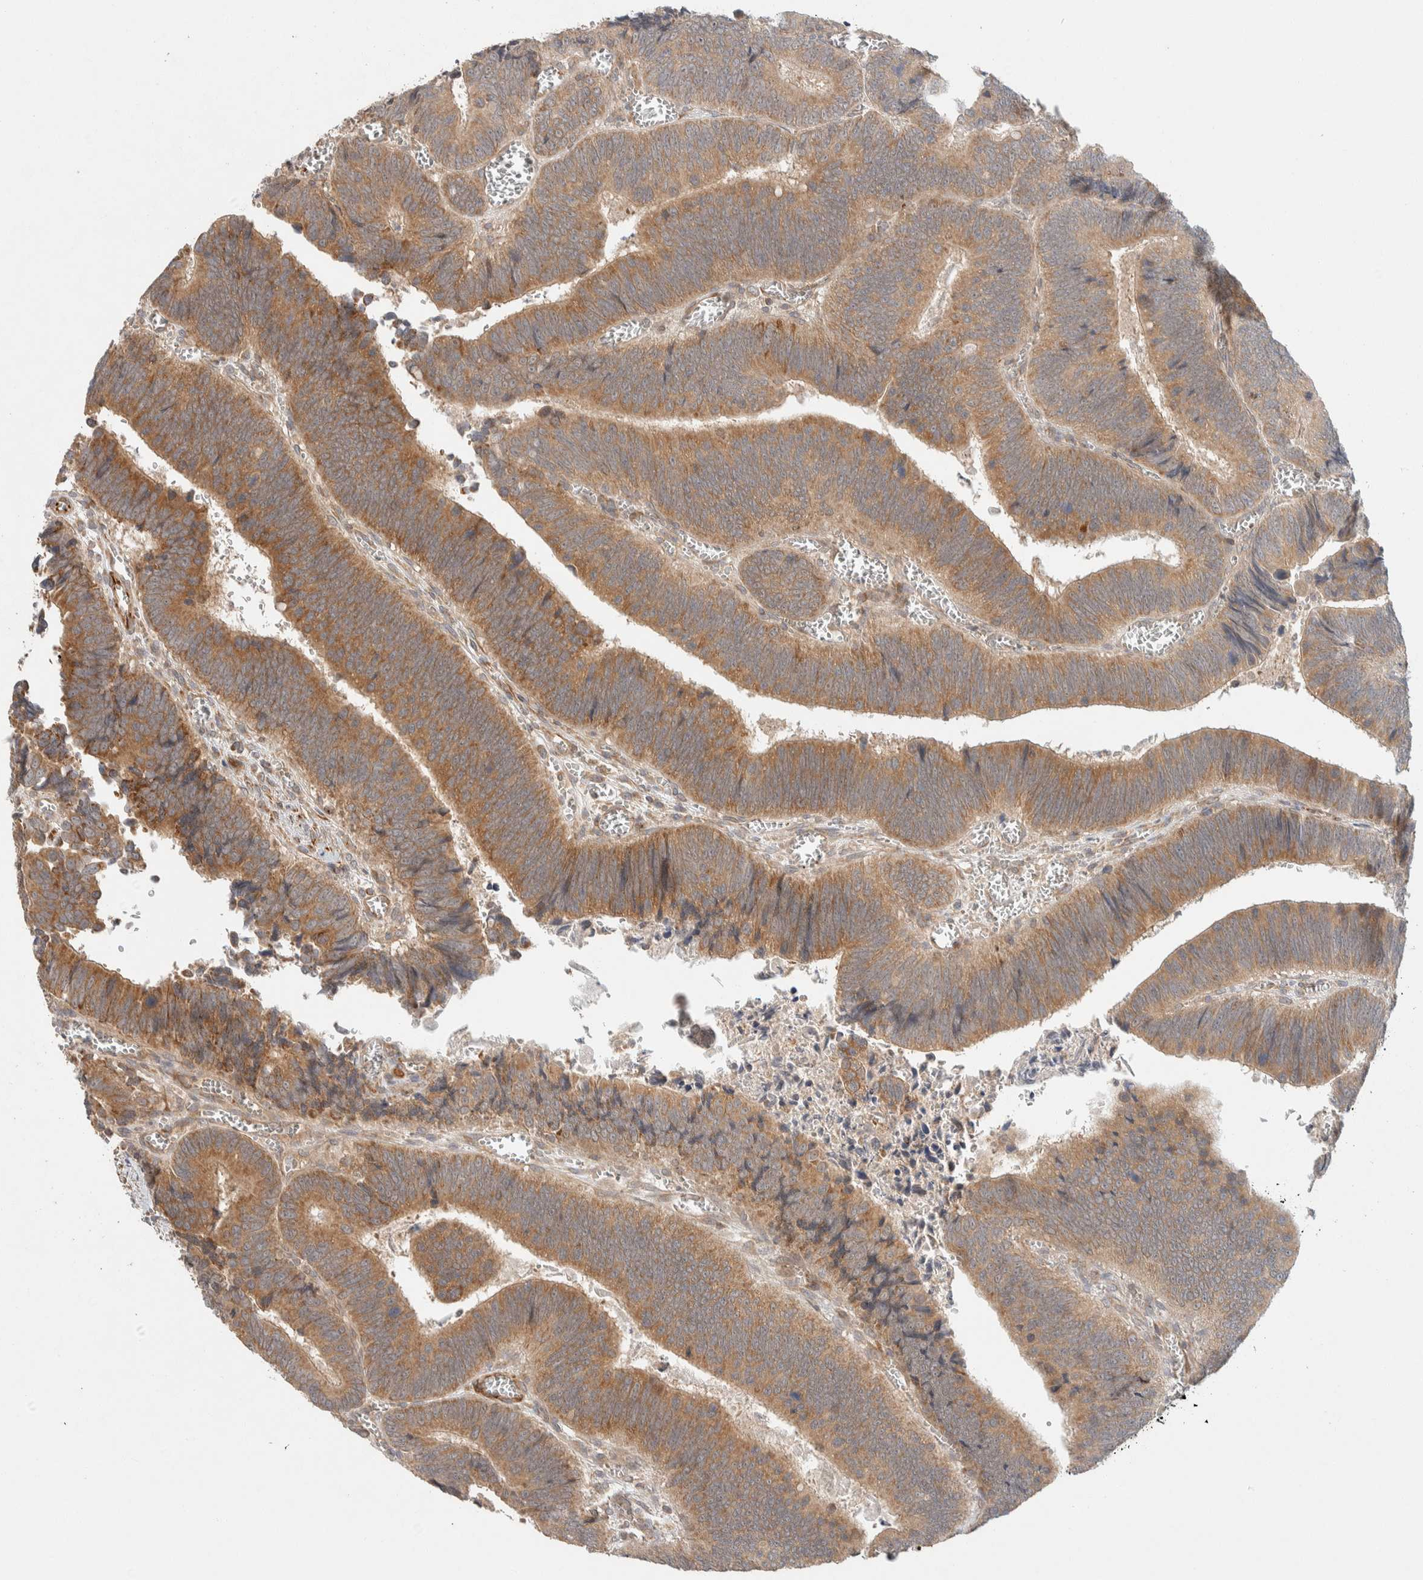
{"staining": {"intensity": "moderate", "quantity": ">75%", "location": "cytoplasmic/membranous"}, "tissue": "colorectal cancer", "cell_type": "Tumor cells", "image_type": "cancer", "snomed": [{"axis": "morphology", "description": "Inflammation, NOS"}, {"axis": "morphology", "description": "Adenocarcinoma, NOS"}, {"axis": "topography", "description": "Colon"}], "caption": "IHC (DAB) staining of colorectal adenocarcinoma reveals moderate cytoplasmic/membranous protein positivity in approximately >75% of tumor cells.", "gene": "KIF9", "patient": {"sex": "male", "age": 72}}